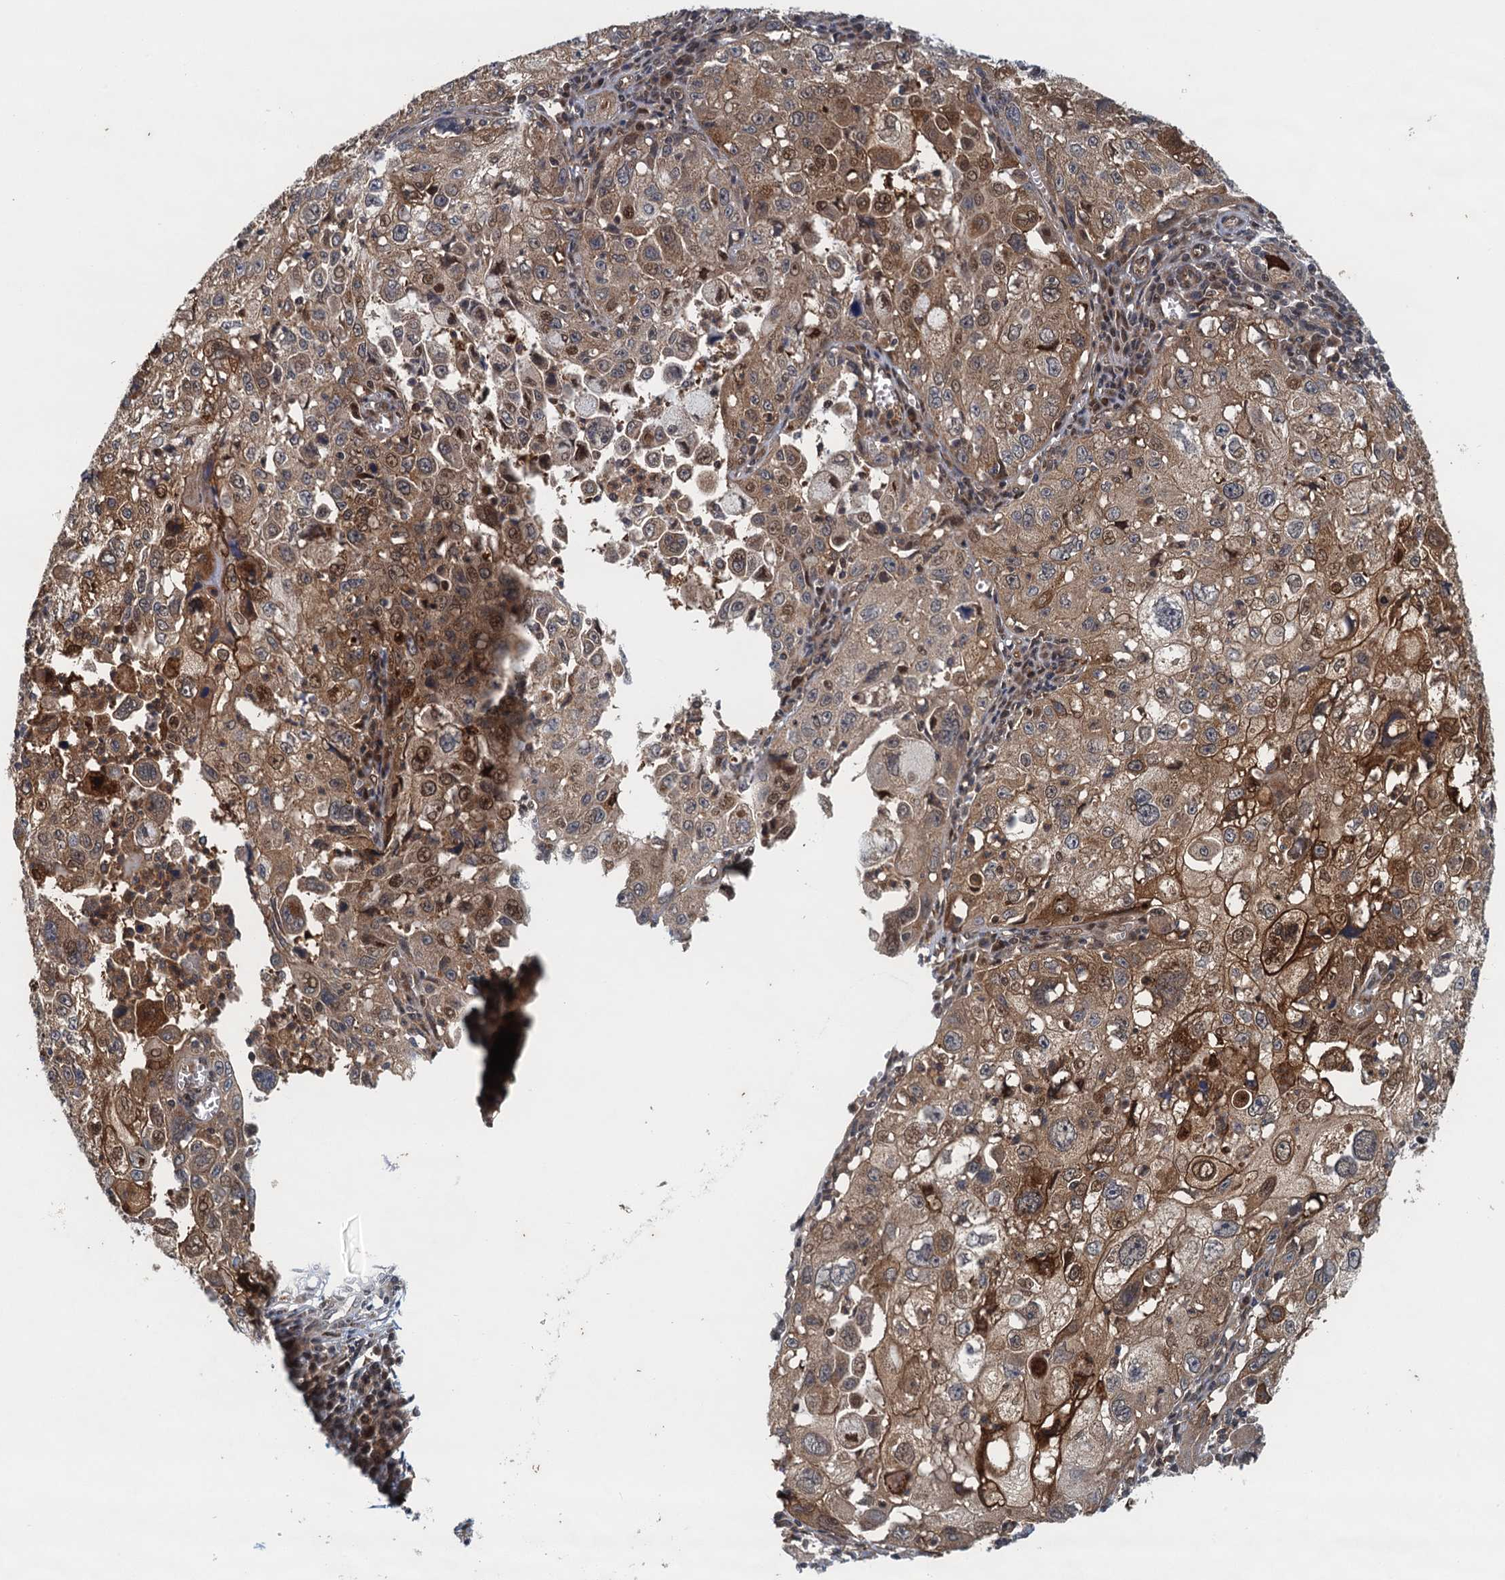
{"staining": {"intensity": "moderate", "quantity": ">75%", "location": "cytoplasmic/membranous,nuclear"}, "tissue": "cervical cancer", "cell_type": "Tumor cells", "image_type": "cancer", "snomed": [{"axis": "morphology", "description": "Squamous cell carcinoma, NOS"}, {"axis": "topography", "description": "Cervix"}], "caption": "Protein analysis of cervical cancer (squamous cell carcinoma) tissue shows moderate cytoplasmic/membranous and nuclear positivity in approximately >75% of tumor cells.", "gene": "NLRP10", "patient": {"sex": "female", "age": 42}}